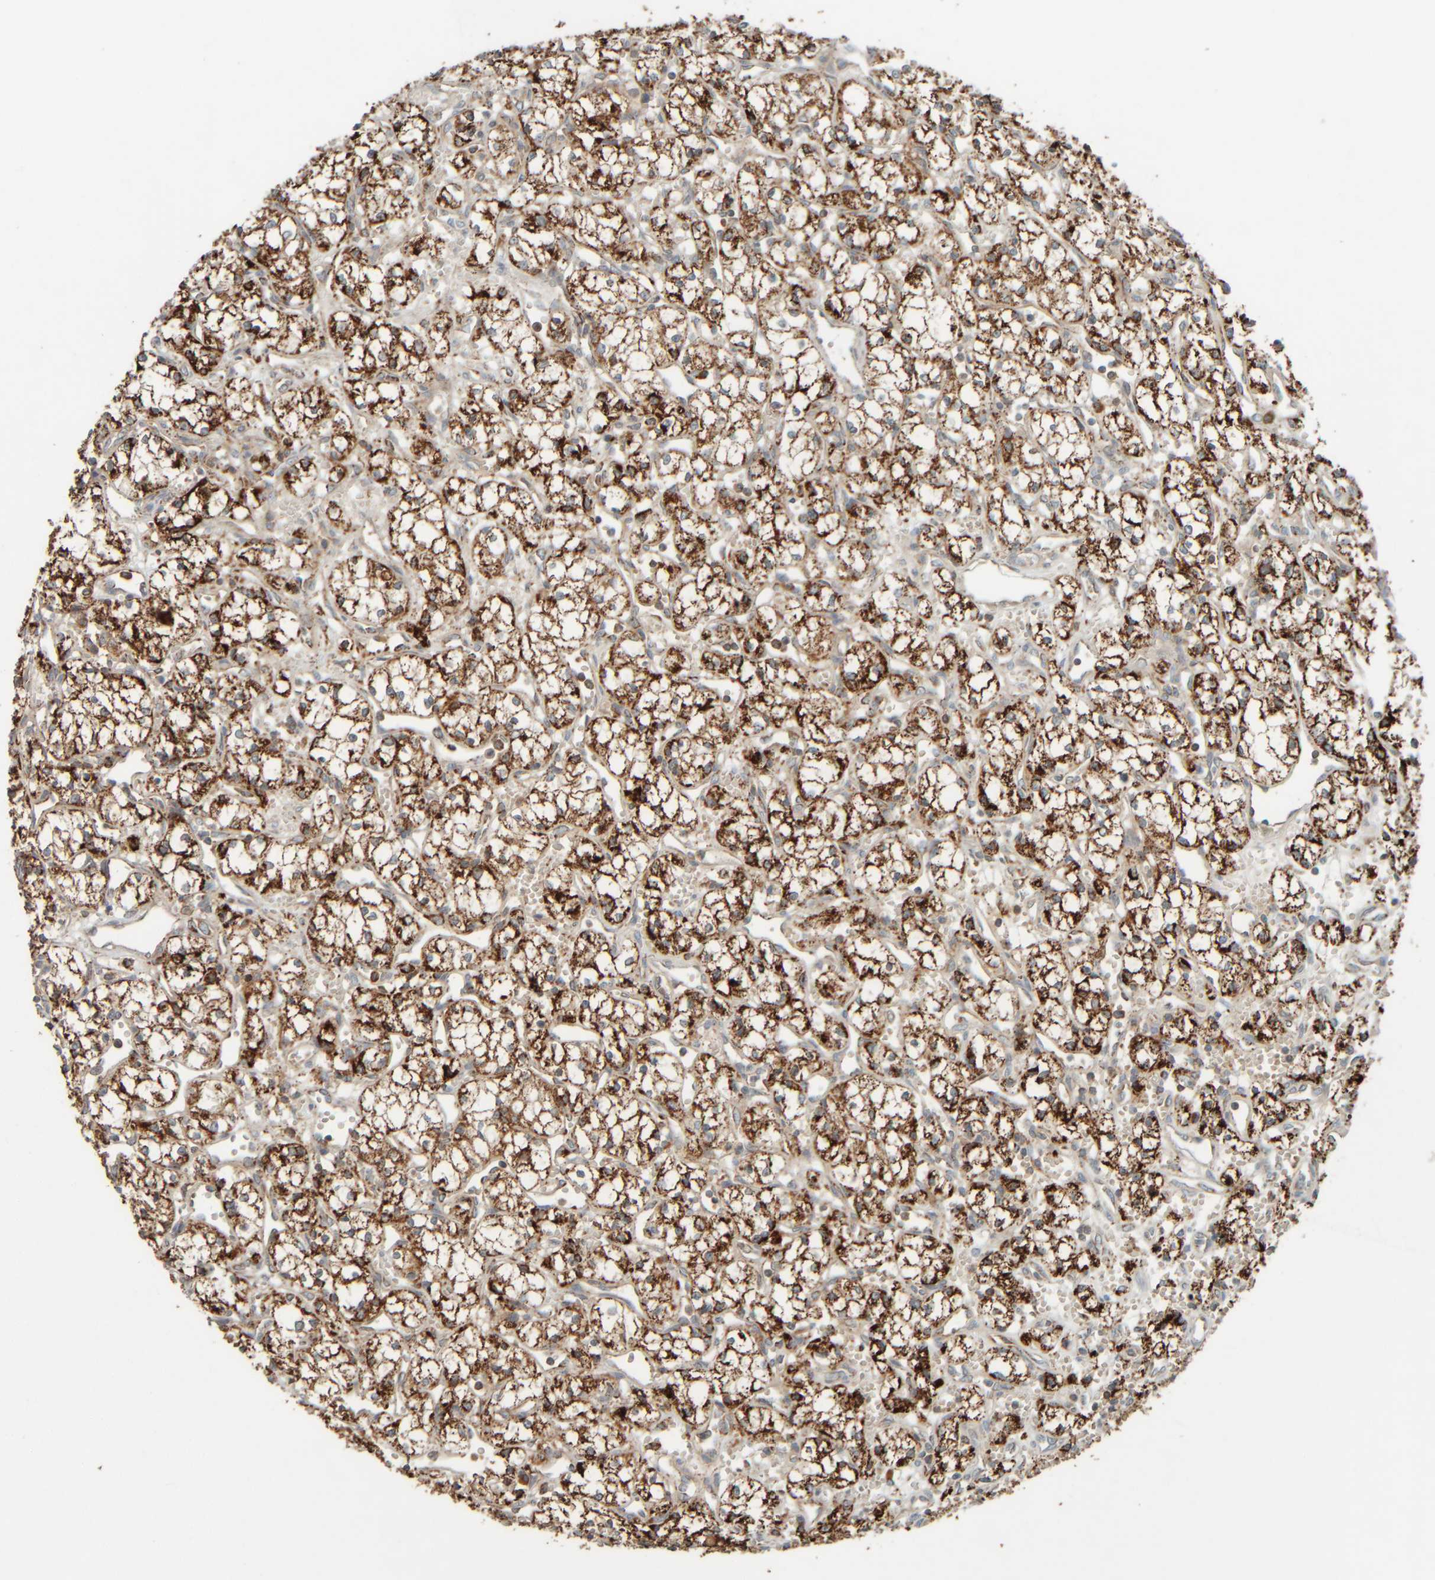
{"staining": {"intensity": "strong", "quantity": ">75%", "location": "cytoplasmic/membranous"}, "tissue": "renal cancer", "cell_type": "Tumor cells", "image_type": "cancer", "snomed": [{"axis": "morphology", "description": "Adenocarcinoma, NOS"}, {"axis": "topography", "description": "Kidney"}], "caption": "A brown stain labels strong cytoplasmic/membranous expression of a protein in human renal adenocarcinoma tumor cells. The staining is performed using DAB (3,3'-diaminobenzidine) brown chromogen to label protein expression. The nuclei are counter-stained blue using hematoxylin.", "gene": "SPAG5", "patient": {"sex": "male", "age": 59}}